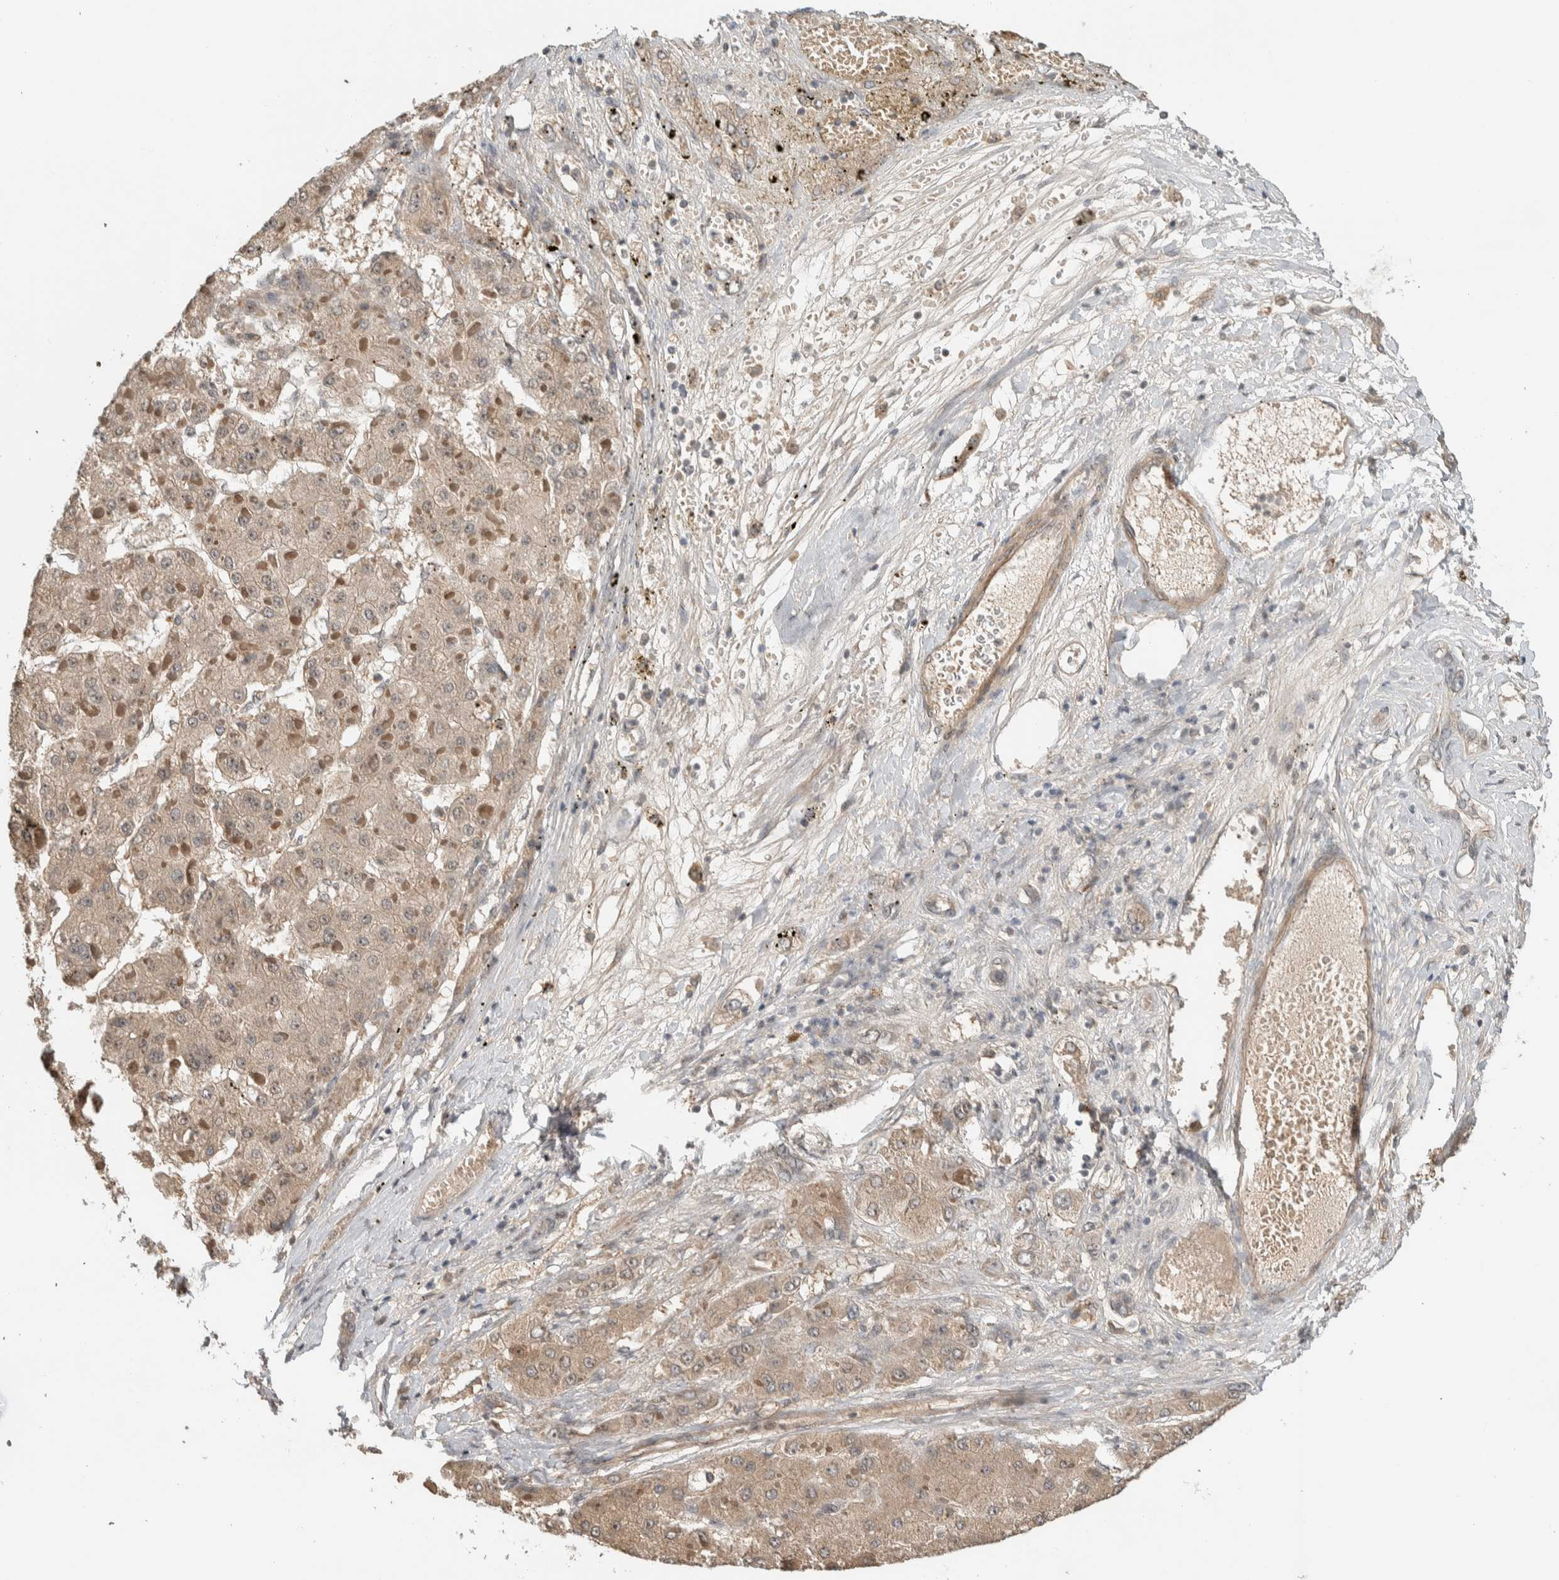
{"staining": {"intensity": "weak", "quantity": ">75%", "location": "cytoplasmic/membranous"}, "tissue": "liver cancer", "cell_type": "Tumor cells", "image_type": "cancer", "snomed": [{"axis": "morphology", "description": "Carcinoma, Hepatocellular, NOS"}, {"axis": "topography", "description": "Liver"}], "caption": "This is an image of IHC staining of hepatocellular carcinoma (liver), which shows weak staining in the cytoplasmic/membranous of tumor cells.", "gene": "MPRIP", "patient": {"sex": "female", "age": 73}}